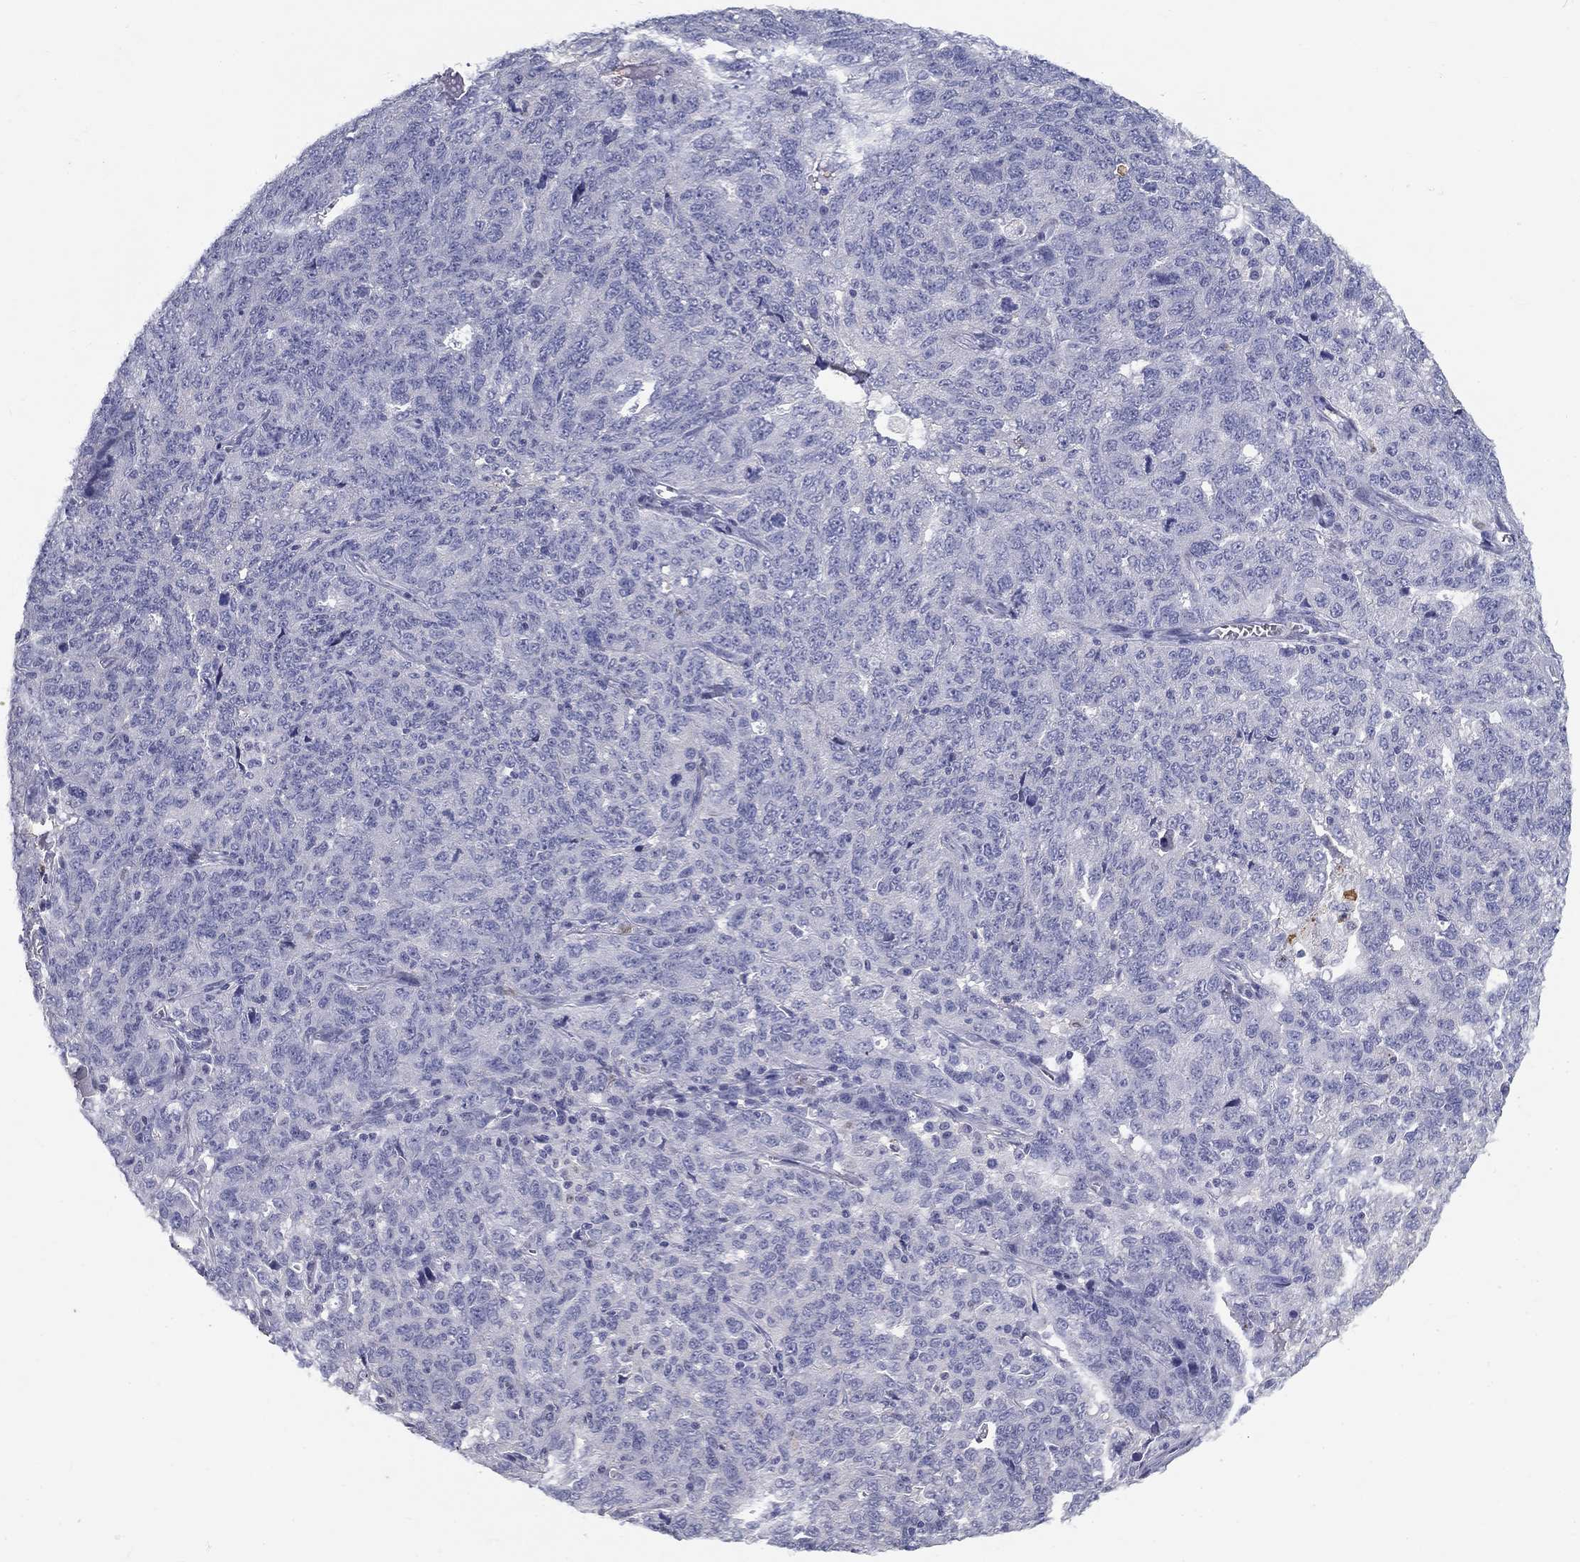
{"staining": {"intensity": "negative", "quantity": "none", "location": "none"}, "tissue": "ovarian cancer", "cell_type": "Tumor cells", "image_type": "cancer", "snomed": [{"axis": "morphology", "description": "Cystadenocarcinoma, serous, NOS"}, {"axis": "topography", "description": "Ovary"}], "caption": "Ovarian cancer stained for a protein using IHC exhibits no staining tumor cells.", "gene": "IGSF8", "patient": {"sex": "female", "age": 71}}